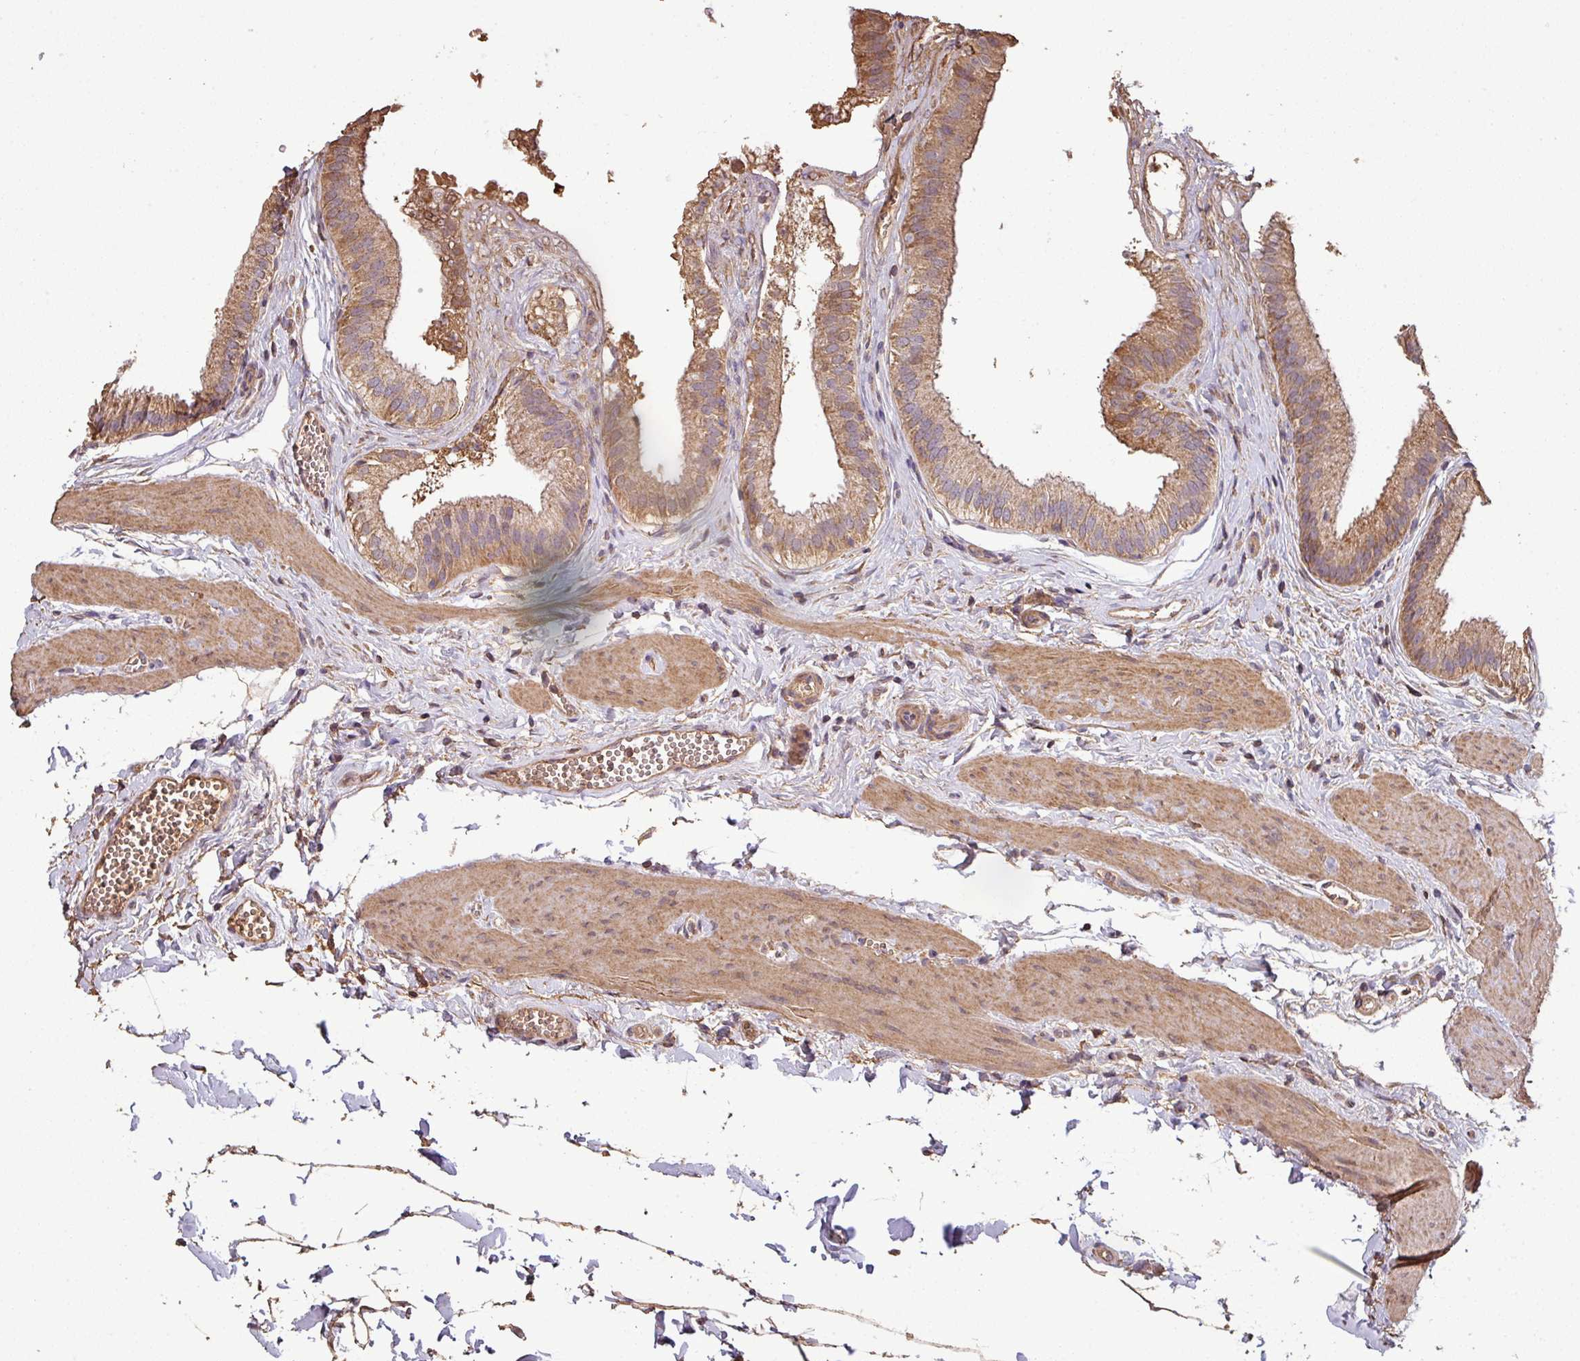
{"staining": {"intensity": "moderate", "quantity": ">75%", "location": "cytoplasmic/membranous"}, "tissue": "gallbladder", "cell_type": "Glandular cells", "image_type": "normal", "snomed": [{"axis": "morphology", "description": "Normal tissue, NOS"}, {"axis": "topography", "description": "Gallbladder"}], "caption": "A medium amount of moderate cytoplasmic/membranous staining is seen in approximately >75% of glandular cells in normal gallbladder. The protein of interest is shown in brown color, while the nuclei are stained blue.", "gene": "ISLR", "patient": {"sex": "female", "age": 54}}